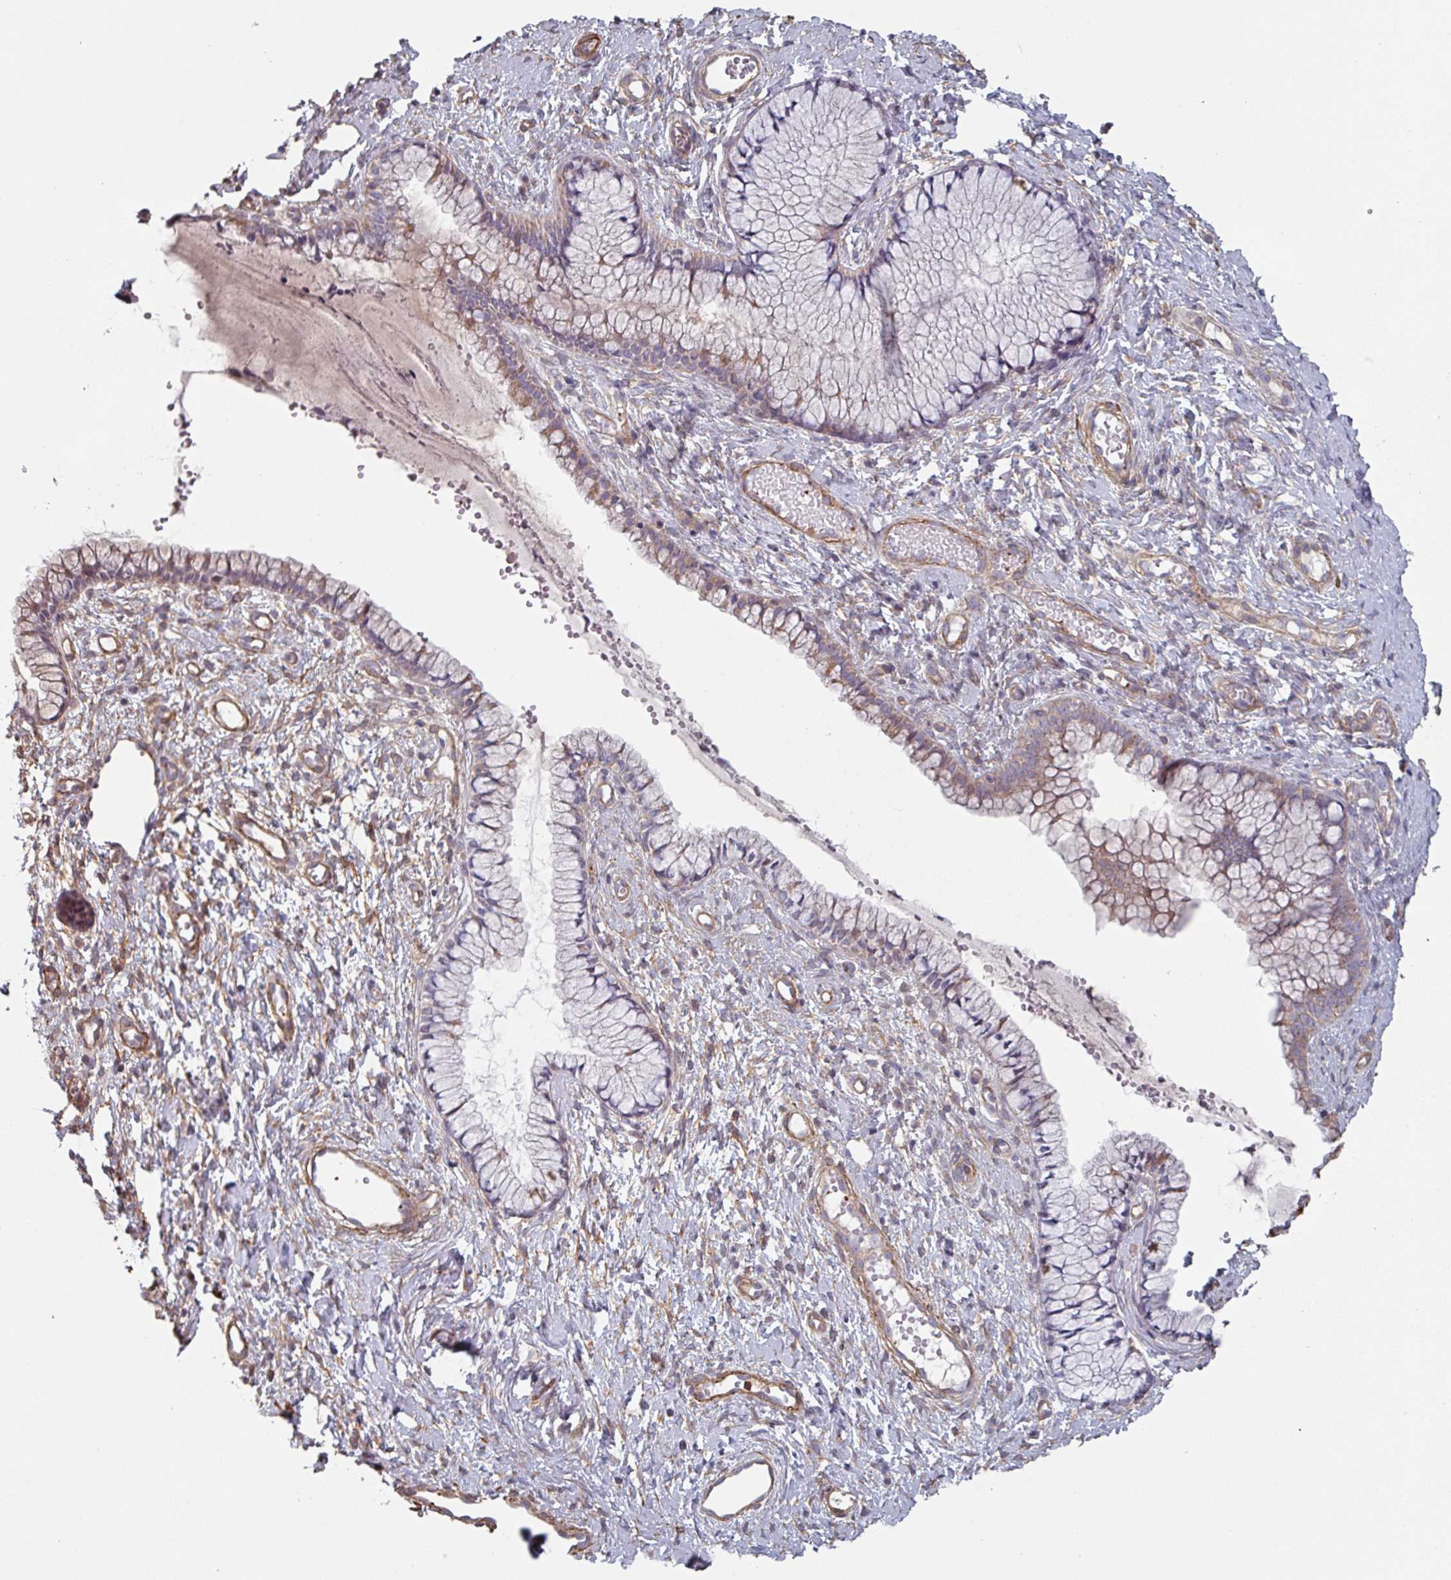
{"staining": {"intensity": "weak", "quantity": "25%-75%", "location": "cytoplasmic/membranous"}, "tissue": "cervix", "cell_type": "Glandular cells", "image_type": "normal", "snomed": [{"axis": "morphology", "description": "Normal tissue, NOS"}, {"axis": "topography", "description": "Cervix"}], "caption": "A low amount of weak cytoplasmic/membranous staining is present in approximately 25%-75% of glandular cells in benign cervix.", "gene": "GSTA1", "patient": {"sex": "female", "age": 36}}